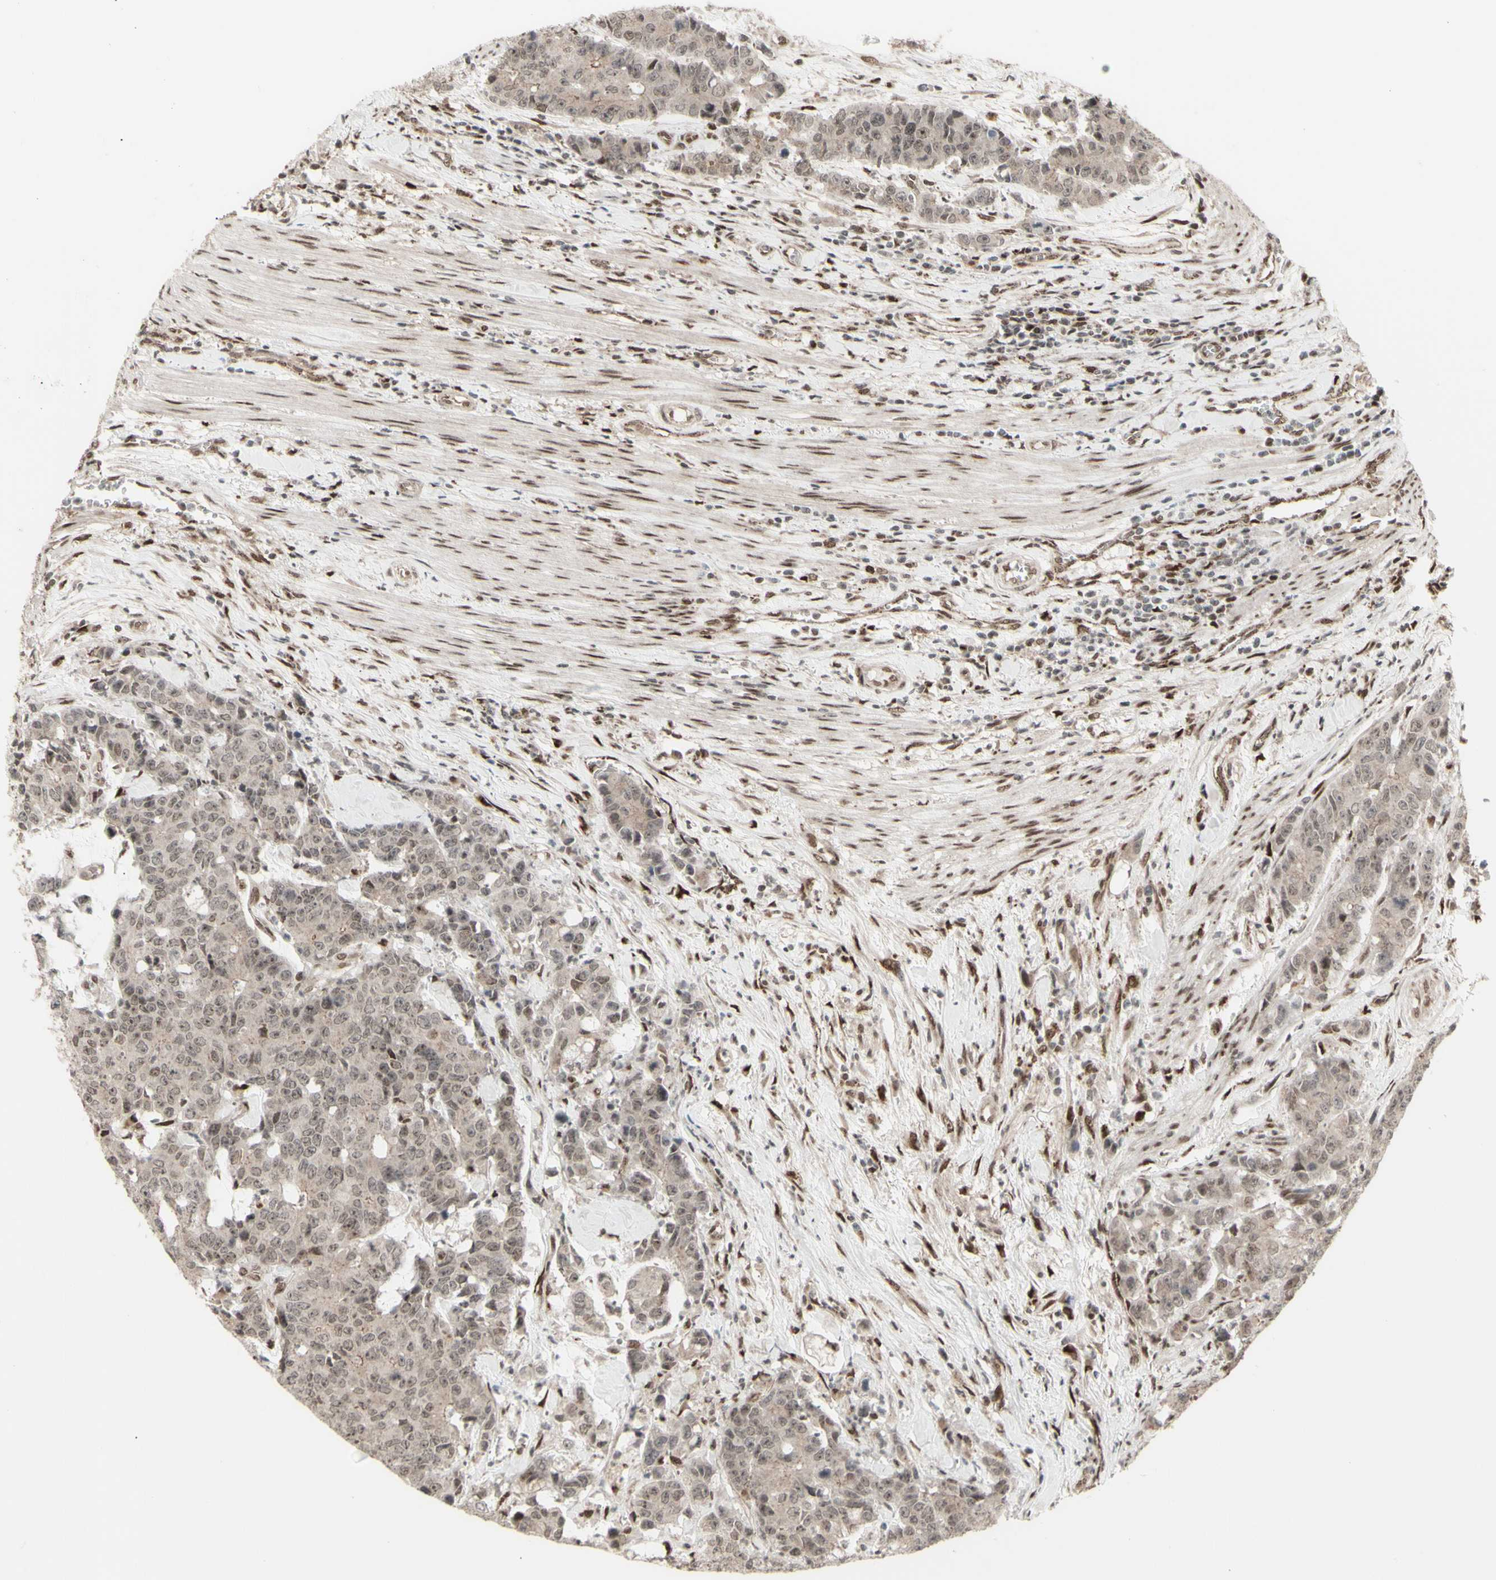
{"staining": {"intensity": "weak", "quantity": ">75%", "location": "cytoplasmic/membranous,nuclear"}, "tissue": "colorectal cancer", "cell_type": "Tumor cells", "image_type": "cancer", "snomed": [{"axis": "morphology", "description": "Adenocarcinoma, NOS"}, {"axis": "topography", "description": "Colon"}], "caption": "Colorectal cancer (adenocarcinoma) stained with immunohistochemistry demonstrates weak cytoplasmic/membranous and nuclear expression in about >75% of tumor cells. (DAB = brown stain, brightfield microscopy at high magnification).", "gene": "CBX1", "patient": {"sex": "female", "age": 86}}